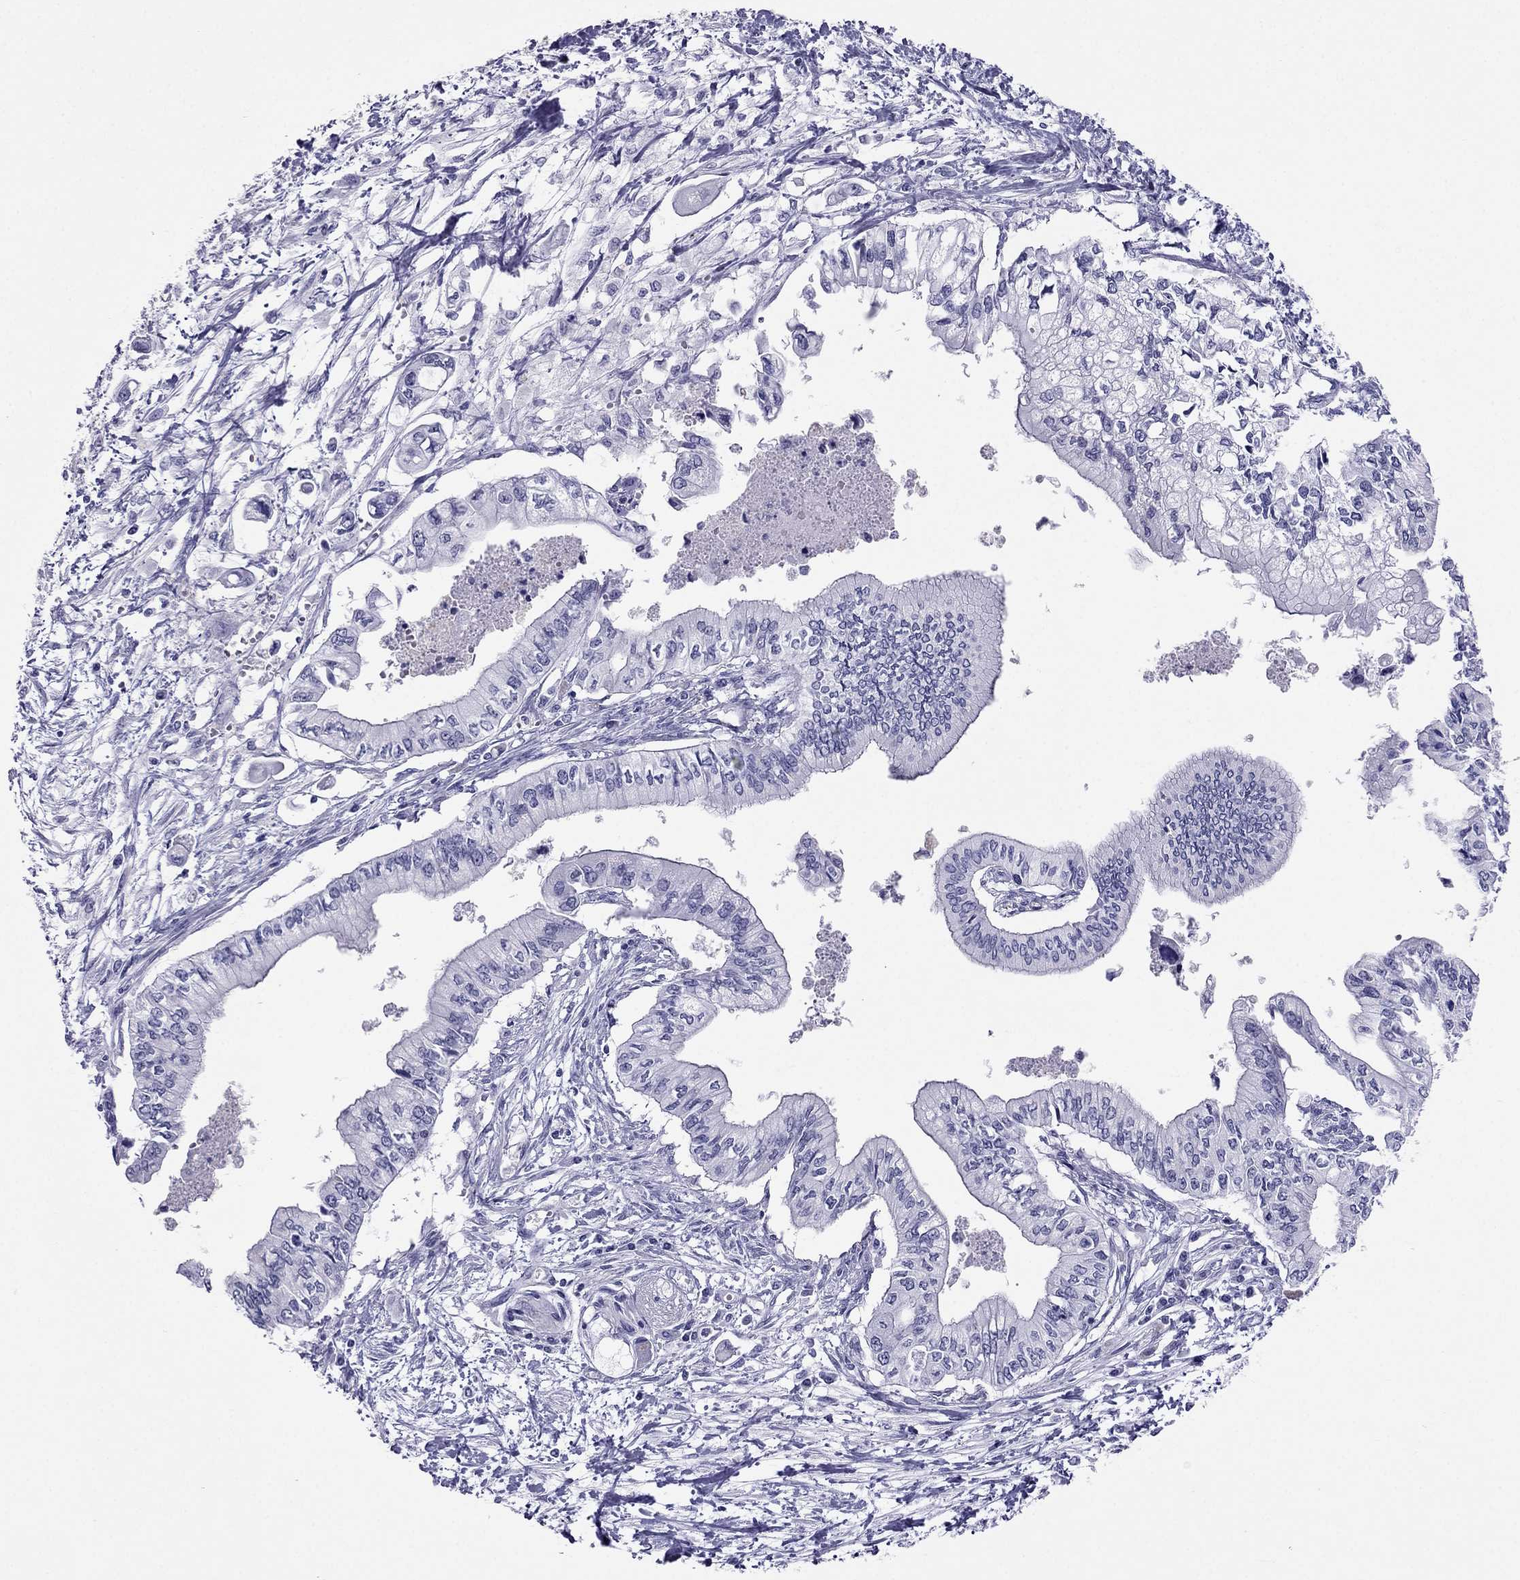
{"staining": {"intensity": "negative", "quantity": "none", "location": "none"}, "tissue": "pancreatic cancer", "cell_type": "Tumor cells", "image_type": "cancer", "snomed": [{"axis": "morphology", "description": "Adenocarcinoma, NOS"}, {"axis": "topography", "description": "Pancreas"}], "caption": "The photomicrograph displays no staining of tumor cells in pancreatic adenocarcinoma.", "gene": "CROCC2", "patient": {"sex": "female", "age": 61}}